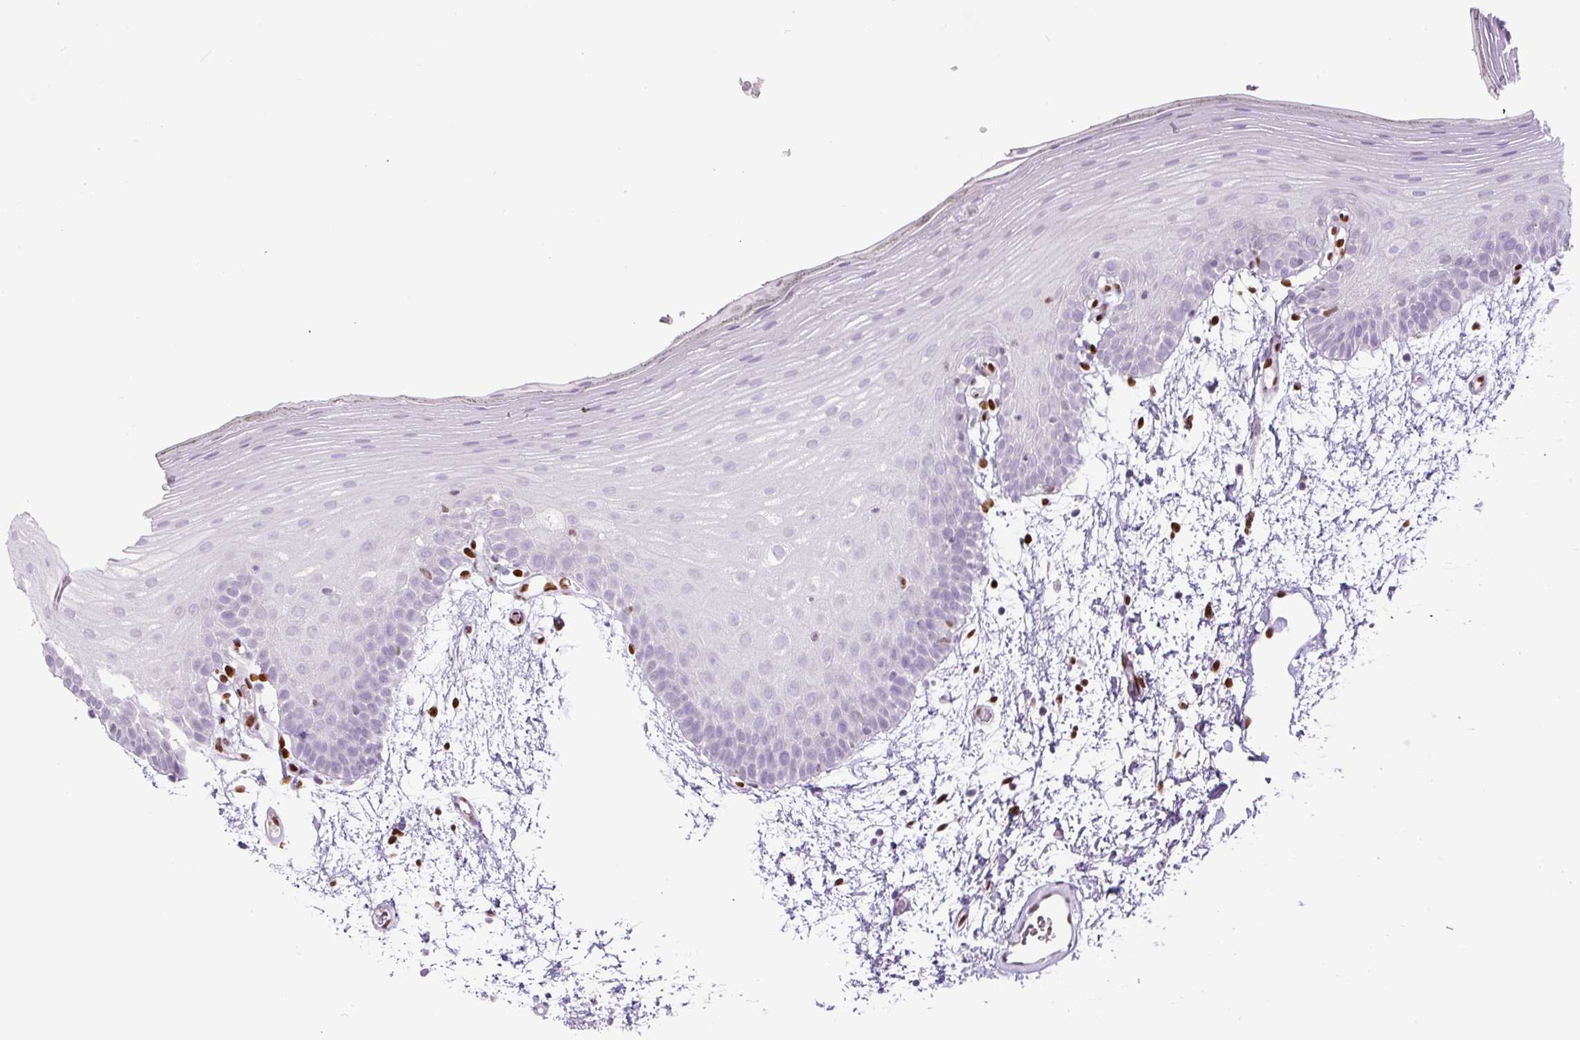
{"staining": {"intensity": "negative", "quantity": "none", "location": "none"}, "tissue": "oral mucosa", "cell_type": "Squamous epithelial cells", "image_type": "normal", "snomed": [{"axis": "morphology", "description": "Normal tissue, NOS"}, {"axis": "morphology", "description": "Squamous cell carcinoma, NOS"}, {"axis": "topography", "description": "Oral tissue"}, {"axis": "topography", "description": "Head-Neck"}], "caption": "The micrograph demonstrates no significant expression in squamous epithelial cells of oral mucosa. (DAB immunohistochemistry (IHC) visualized using brightfield microscopy, high magnification).", "gene": "ZEB1", "patient": {"sex": "female", "age": 81}}